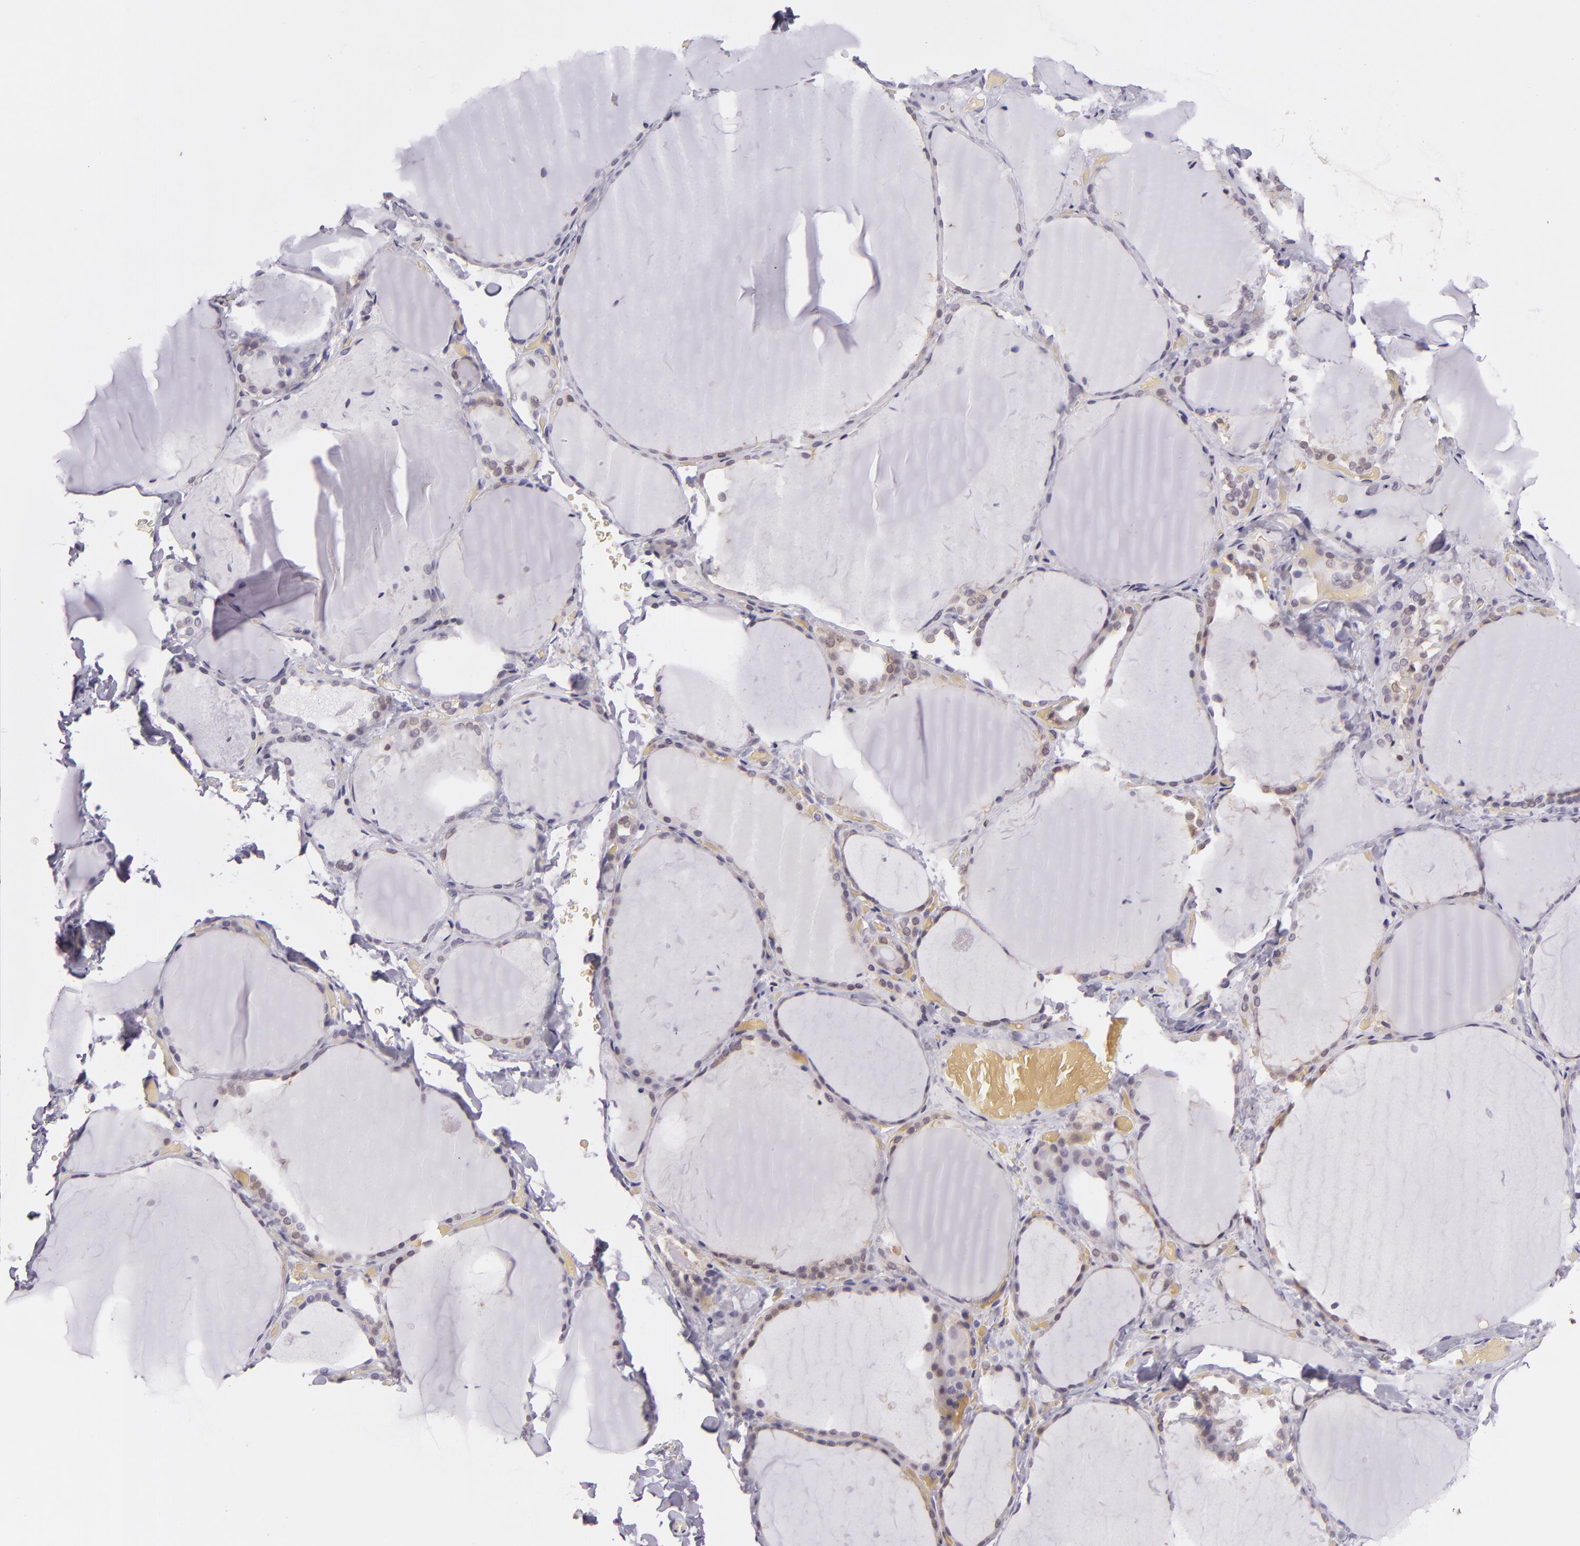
{"staining": {"intensity": "negative", "quantity": "none", "location": "none"}, "tissue": "thyroid gland", "cell_type": "Glandular cells", "image_type": "normal", "snomed": [{"axis": "morphology", "description": "Normal tissue, NOS"}, {"axis": "topography", "description": "Thyroid gland"}], "caption": "Image shows no protein staining in glandular cells of normal thyroid gland.", "gene": "HSPH1", "patient": {"sex": "female", "age": 22}}